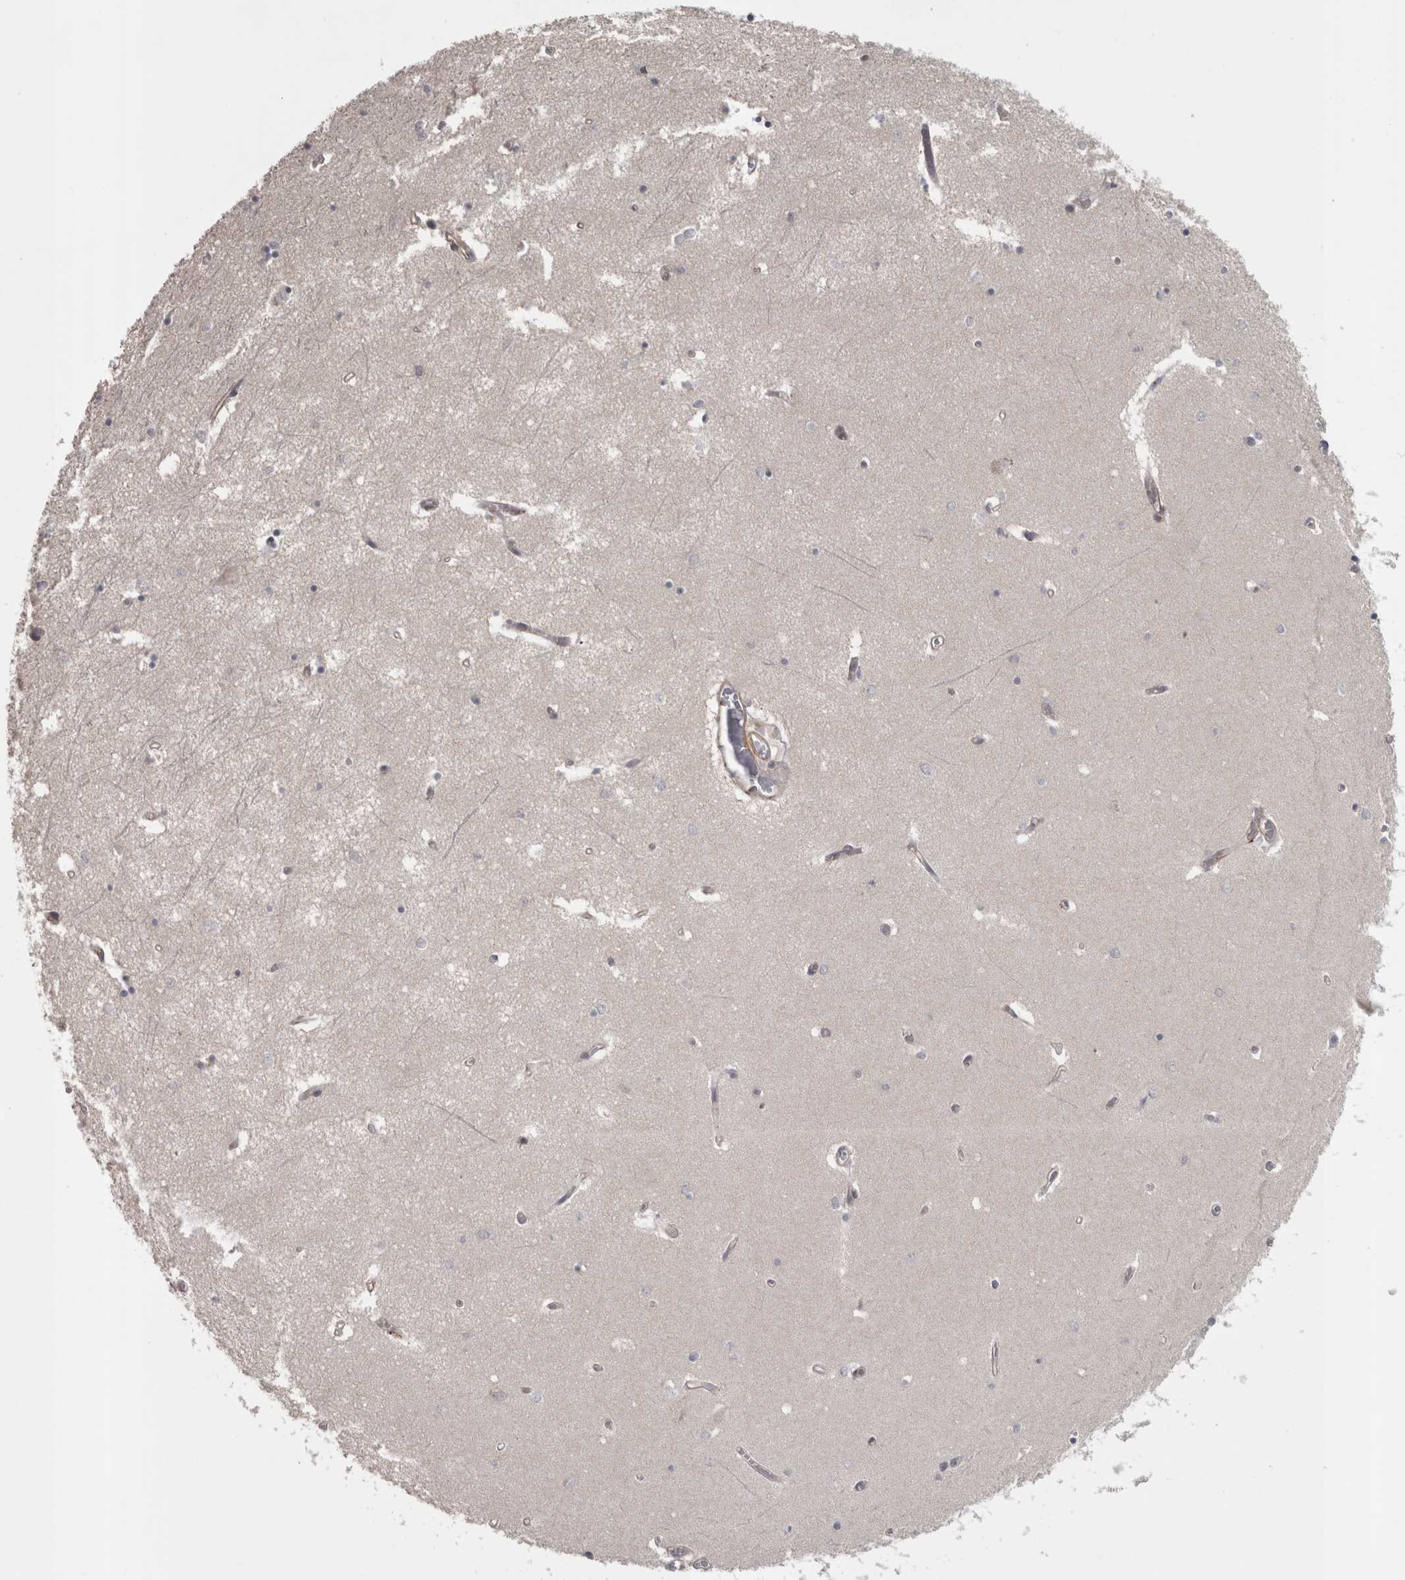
{"staining": {"intensity": "negative", "quantity": "none", "location": "none"}, "tissue": "hippocampus", "cell_type": "Glial cells", "image_type": "normal", "snomed": [{"axis": "morphology", "description": "Normal tissue, NOS"}, {"axis": "topography", "description": "Hippocampus"}], "caption": "IHC of normal human hippocampus reveals no staining in glial cells. (DAB (3,3'-diaminobenzidine) immunohistochemistry with hematoxylin counter stain).", "gene": "SLCO5A1", "patient": {"sex": "male", "age": 70}}